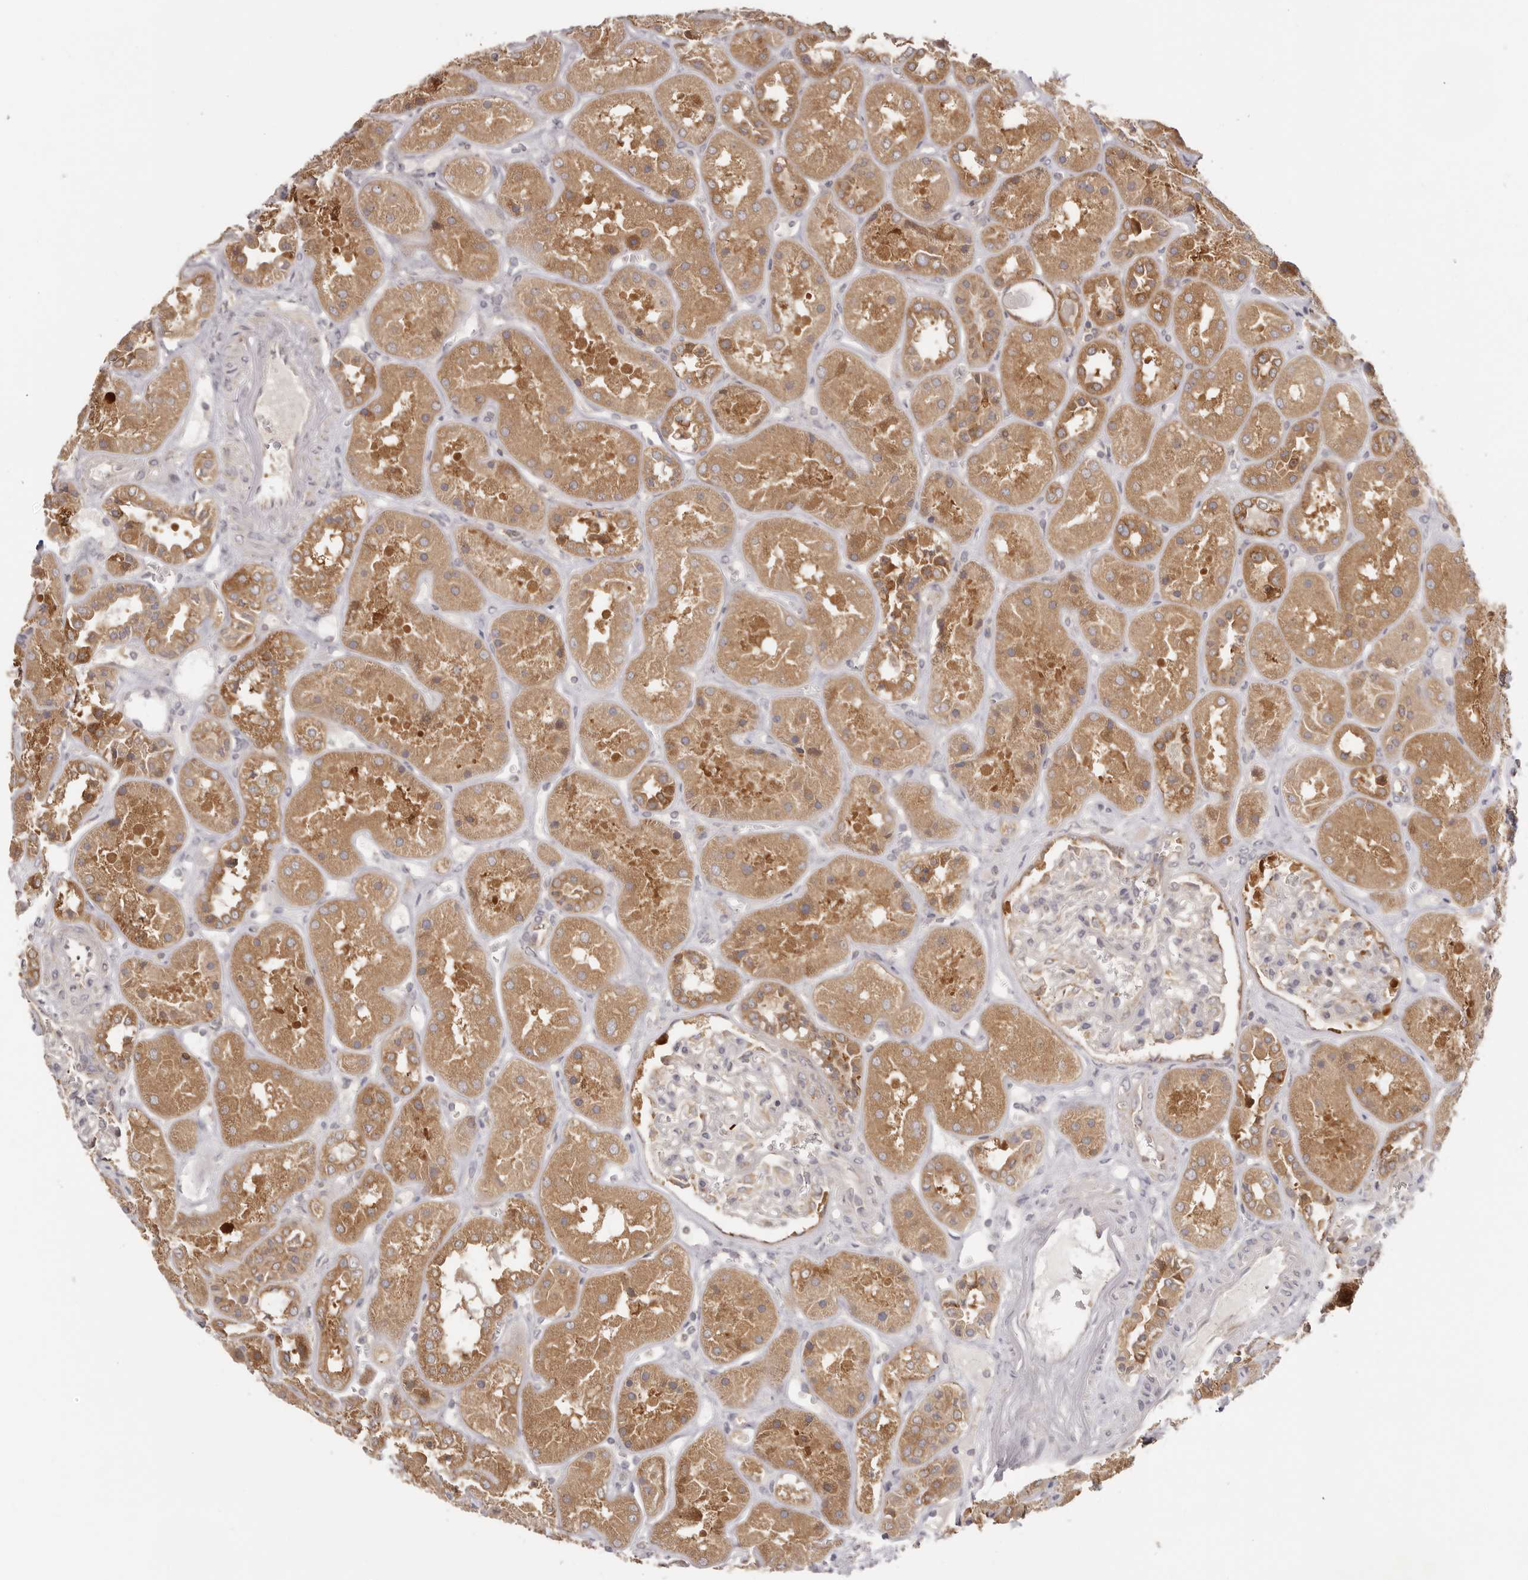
{"staining": {"intensity": "weak", "quantity": "25%-75%", "location": "cytoplasmic/membranous"}, "tissue": "kidney", "cell_type": "Cells in glomeruli", "image_type": "normal", "snomed": [{"axis": "morphology", "description": "Normal tissue, NOS"}, {"axis": "topography", "description": "Kidney"}], "caption": "Immunohistochemistry (IHC) staining of benign kidney, which reveals low levels of weak cytoplasmic/membranous expression in approximately 25%-75% of cells in glomeruli indicating weak cytoplasmic/membranous protein expression. The staining was performed using DAB (brown) for protein detection and nuclei were counterstained in hematoxylin (blue).", "gene": "EEF1E1", "patient": {"sex": "male", "age": 70}}